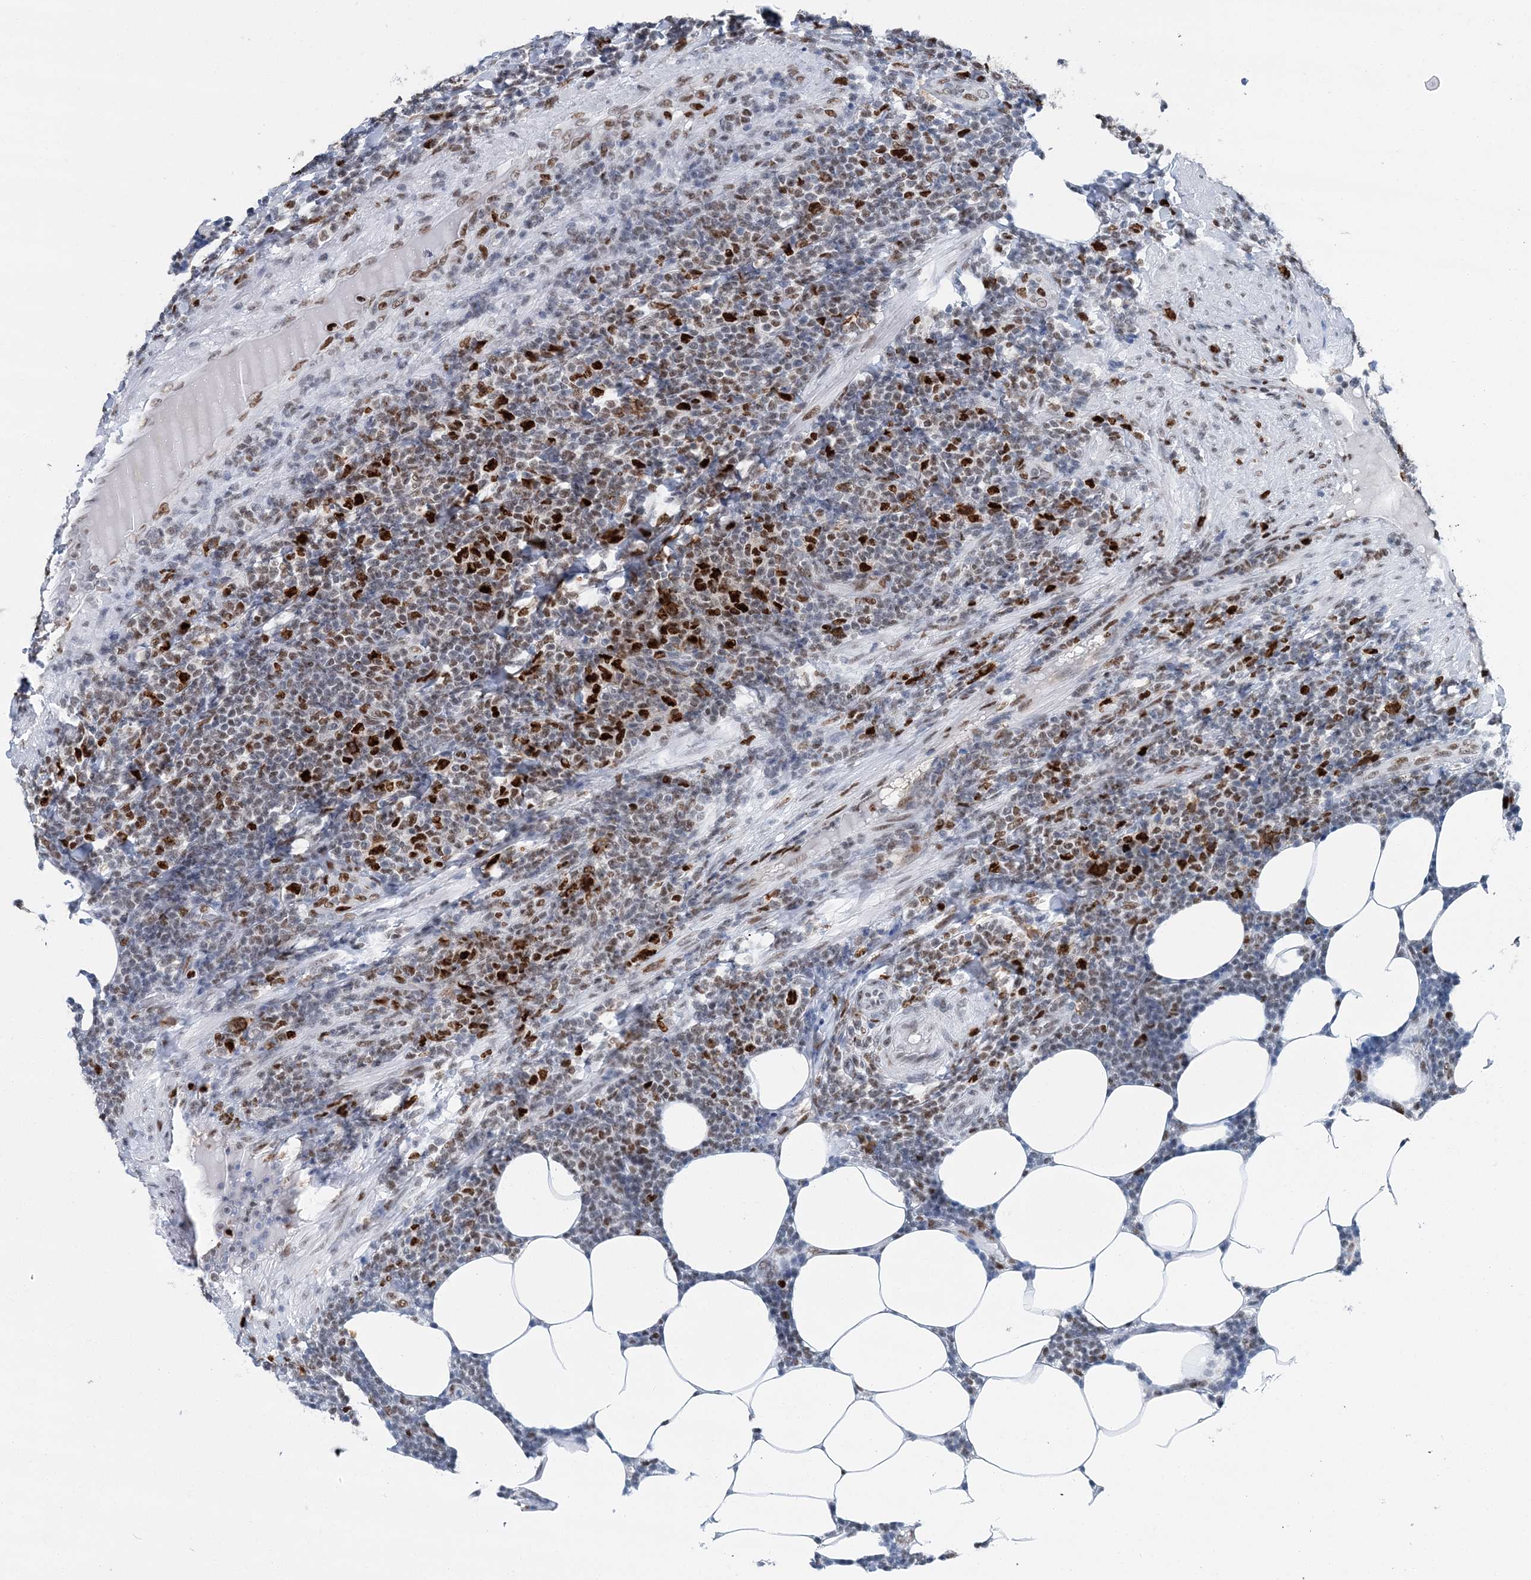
{"staining": {"intensity": "moderate", "quantity": "<25%", "location": "nuclear"}, "tissue": "lymphoma", "cell_type": "Tumor cells", "image_type": "cancer", "snomed": [{"axis": "morphology", "description": "Malignant lymphoma, non-Hodgkin's type, Low grade"}, {"axis": "topography", "description": "Lymph node"}], "caption": "Brown immunohistochemical staining in malignant lymphoma, non-Hodgkin's type (low-grade) displays moderate nuclear staining in about <25% of tumor cells.", "gene": "HAT1", "patient": {"sex": "male", "age": 66}}